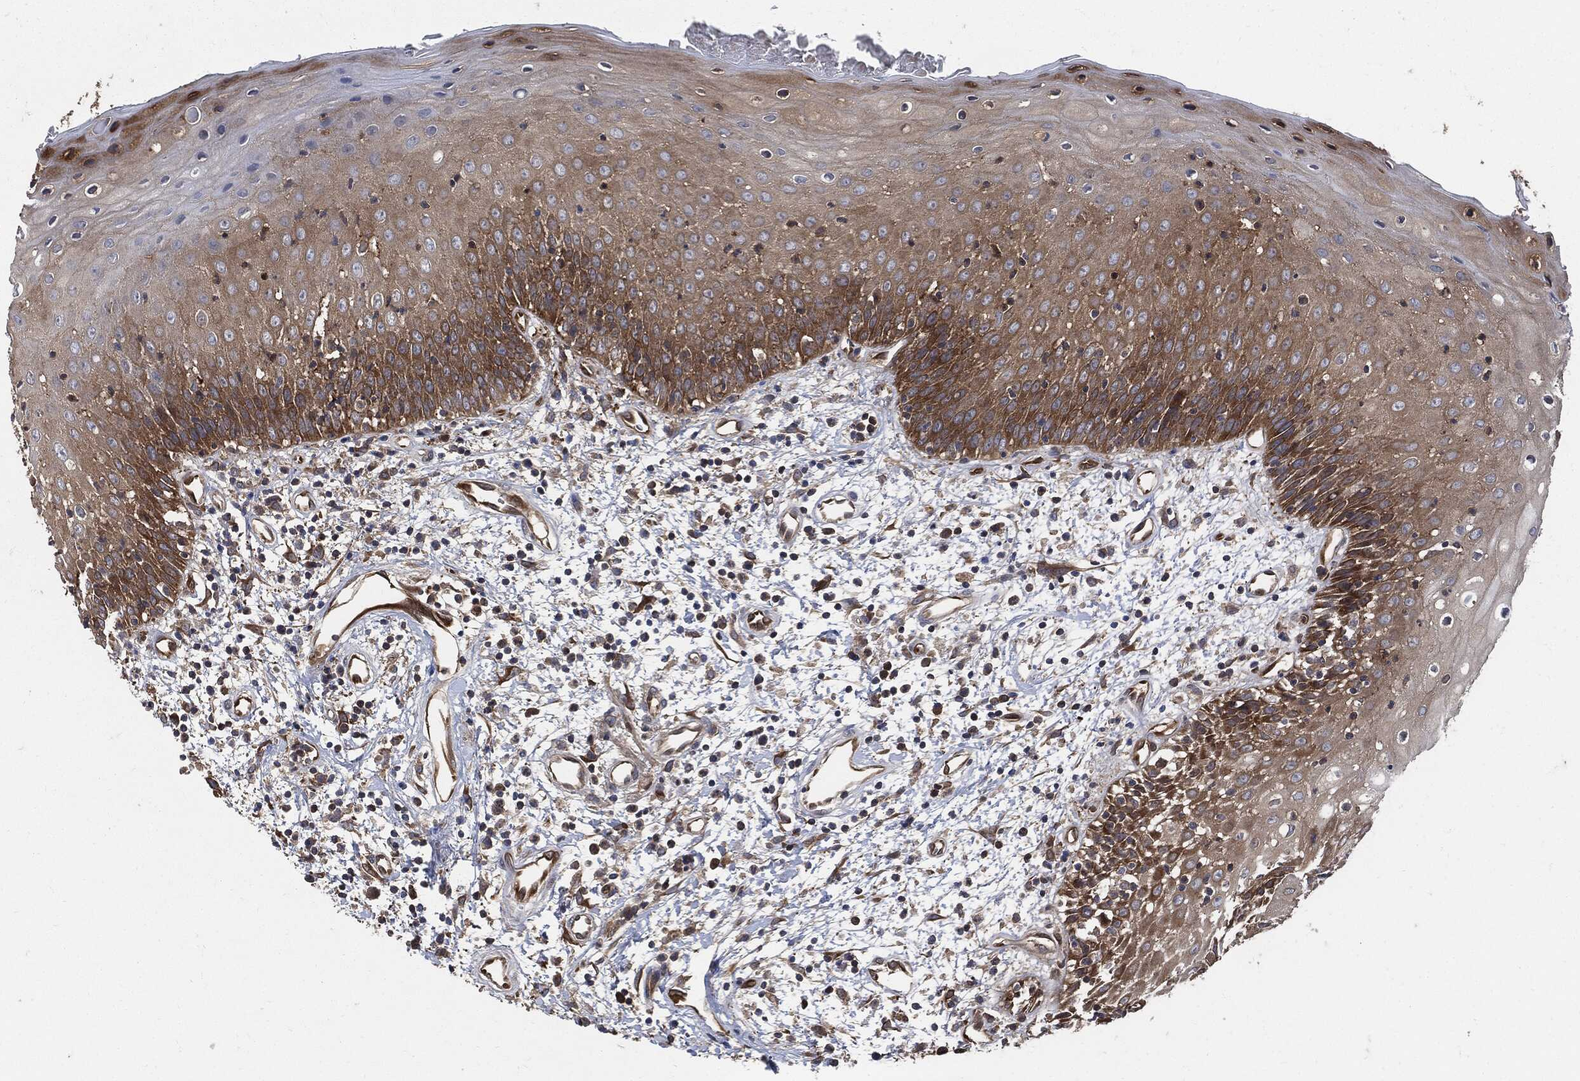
{"staining": {"intensity": "moderate", "quantity": ">75%", "location": "cytoplasmic/membranous"}, "tissue": "oral mucosa", "cell_type": "Squamous epithelial cells", "image_type": "normal", "snomed": [{"axis": "morphology", "description": "Normal tissue, NOS"}, {"axis": "morphology", "description": "Squamous cell carcinoma, NOS"}, {"axis": "topography", "description": "Skeletal muscle"}, {"axis": "topography", "description": "Oral tissue"}, {"axis": "topography", "description": "Head-Neck"}], "caption": "This photomicrograph demonstrates benign oral mucosa stained with immunohistochemistry (IHC) to label a protein in brown. The cytoplasmic/membranous of squamous epithelial cells show moderate positivity for the protein. Nuclei are counter-stained blue.", "gene": "XPNPEP1", "patient": {"sex": "female", "age": 84}}